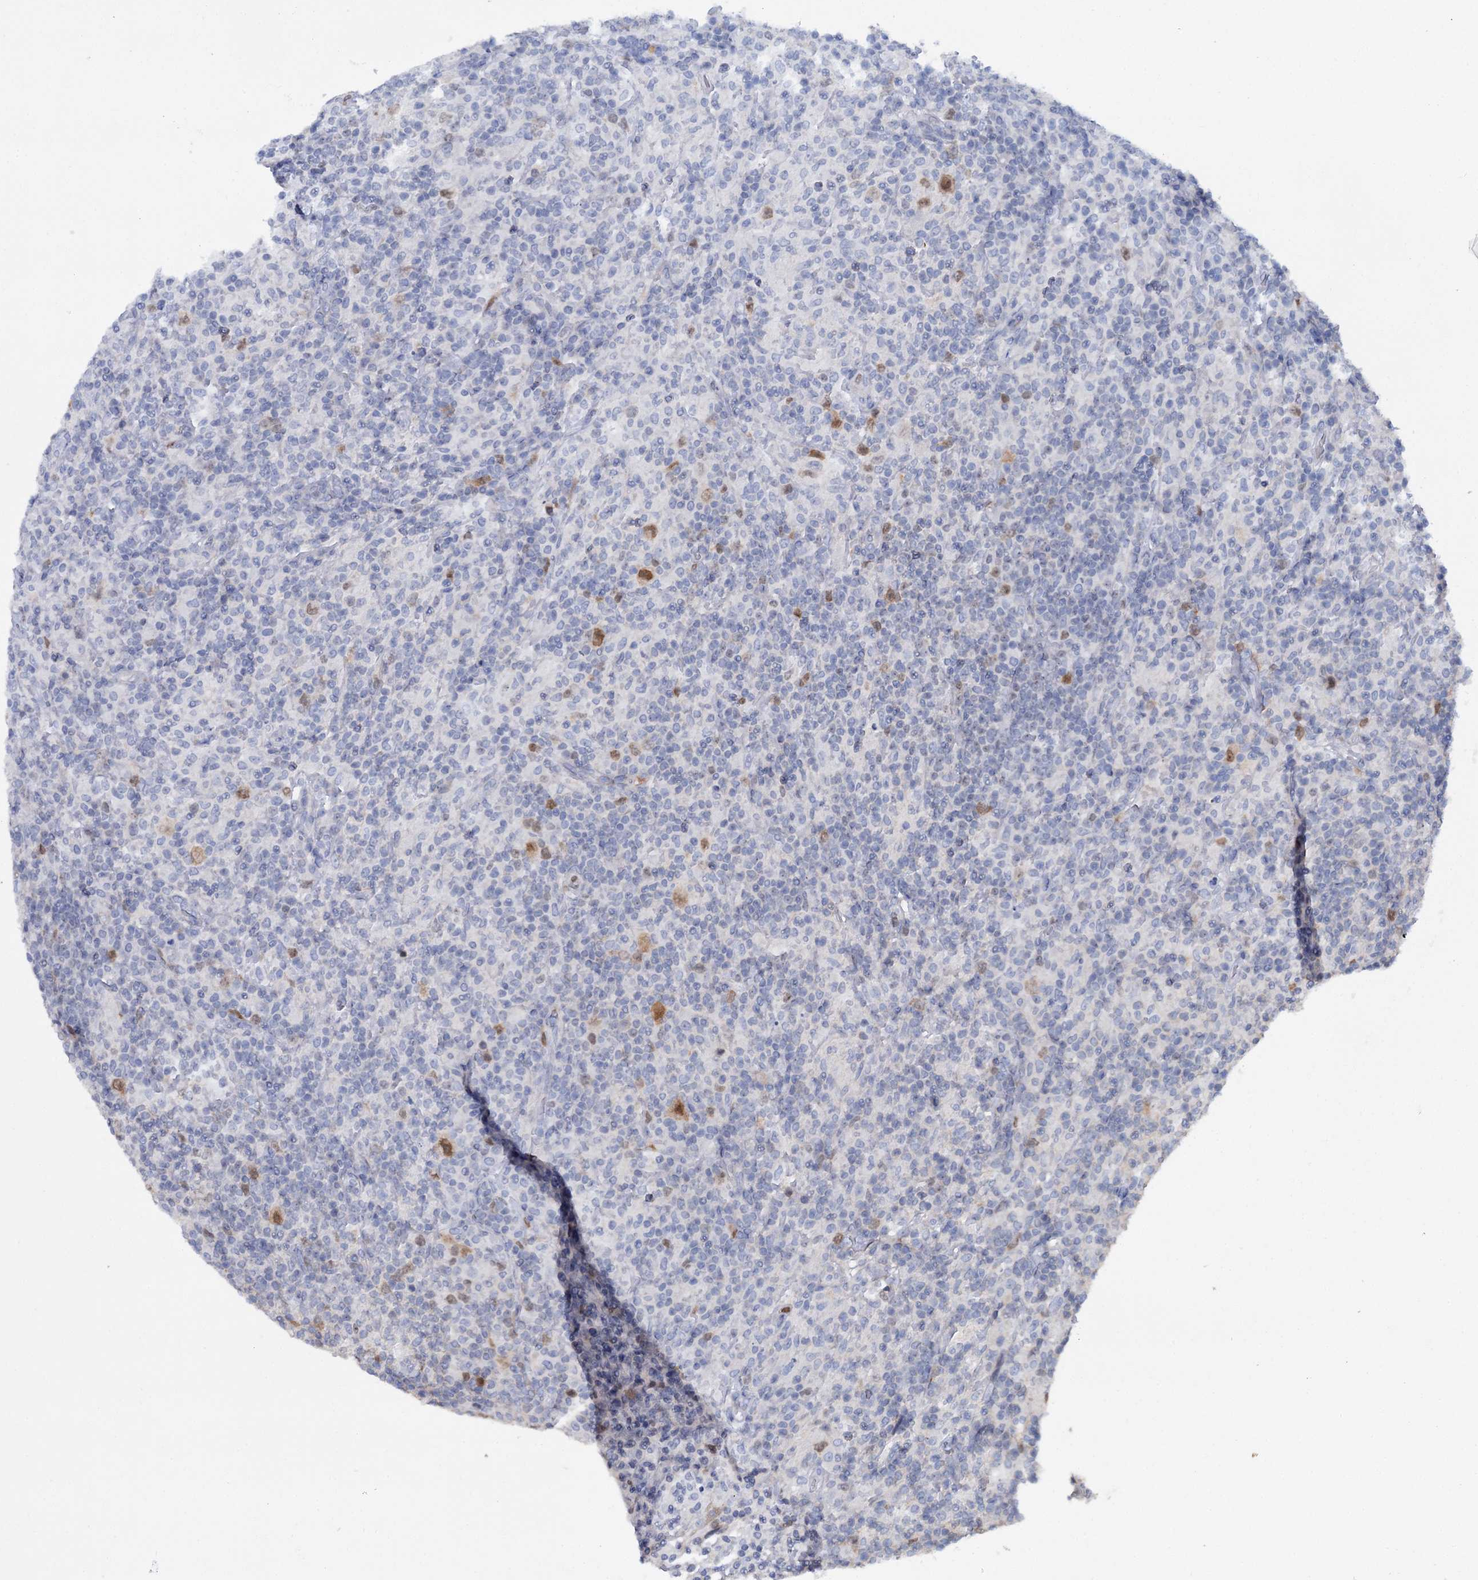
{"staining": {"intensity": "moderate", "quantity": ">75%", "location": "nuclear"}, "tissue": "lymphoma", "cell_type": "Tumor cells", "image_type": "cancer", "snomed": [{"axis": "morphology", "description": "Hodgkin's disease, NOS"}, {"axis": "topography", "description": "Lymph node"}], "caption": "The micrograph demonstrates a brown stain indicating the presence of a protein in the nuclear of tumor cells in Hodgkin's disease. The protein of interest is stained brown, and the nuclei are stained in blue (DAB (3,3'-diaminobenzidine) IHC with brightfield microscopy, high magnification).", "gene": "FAM111B", "patient": {"sex": "male", "age": 70}}